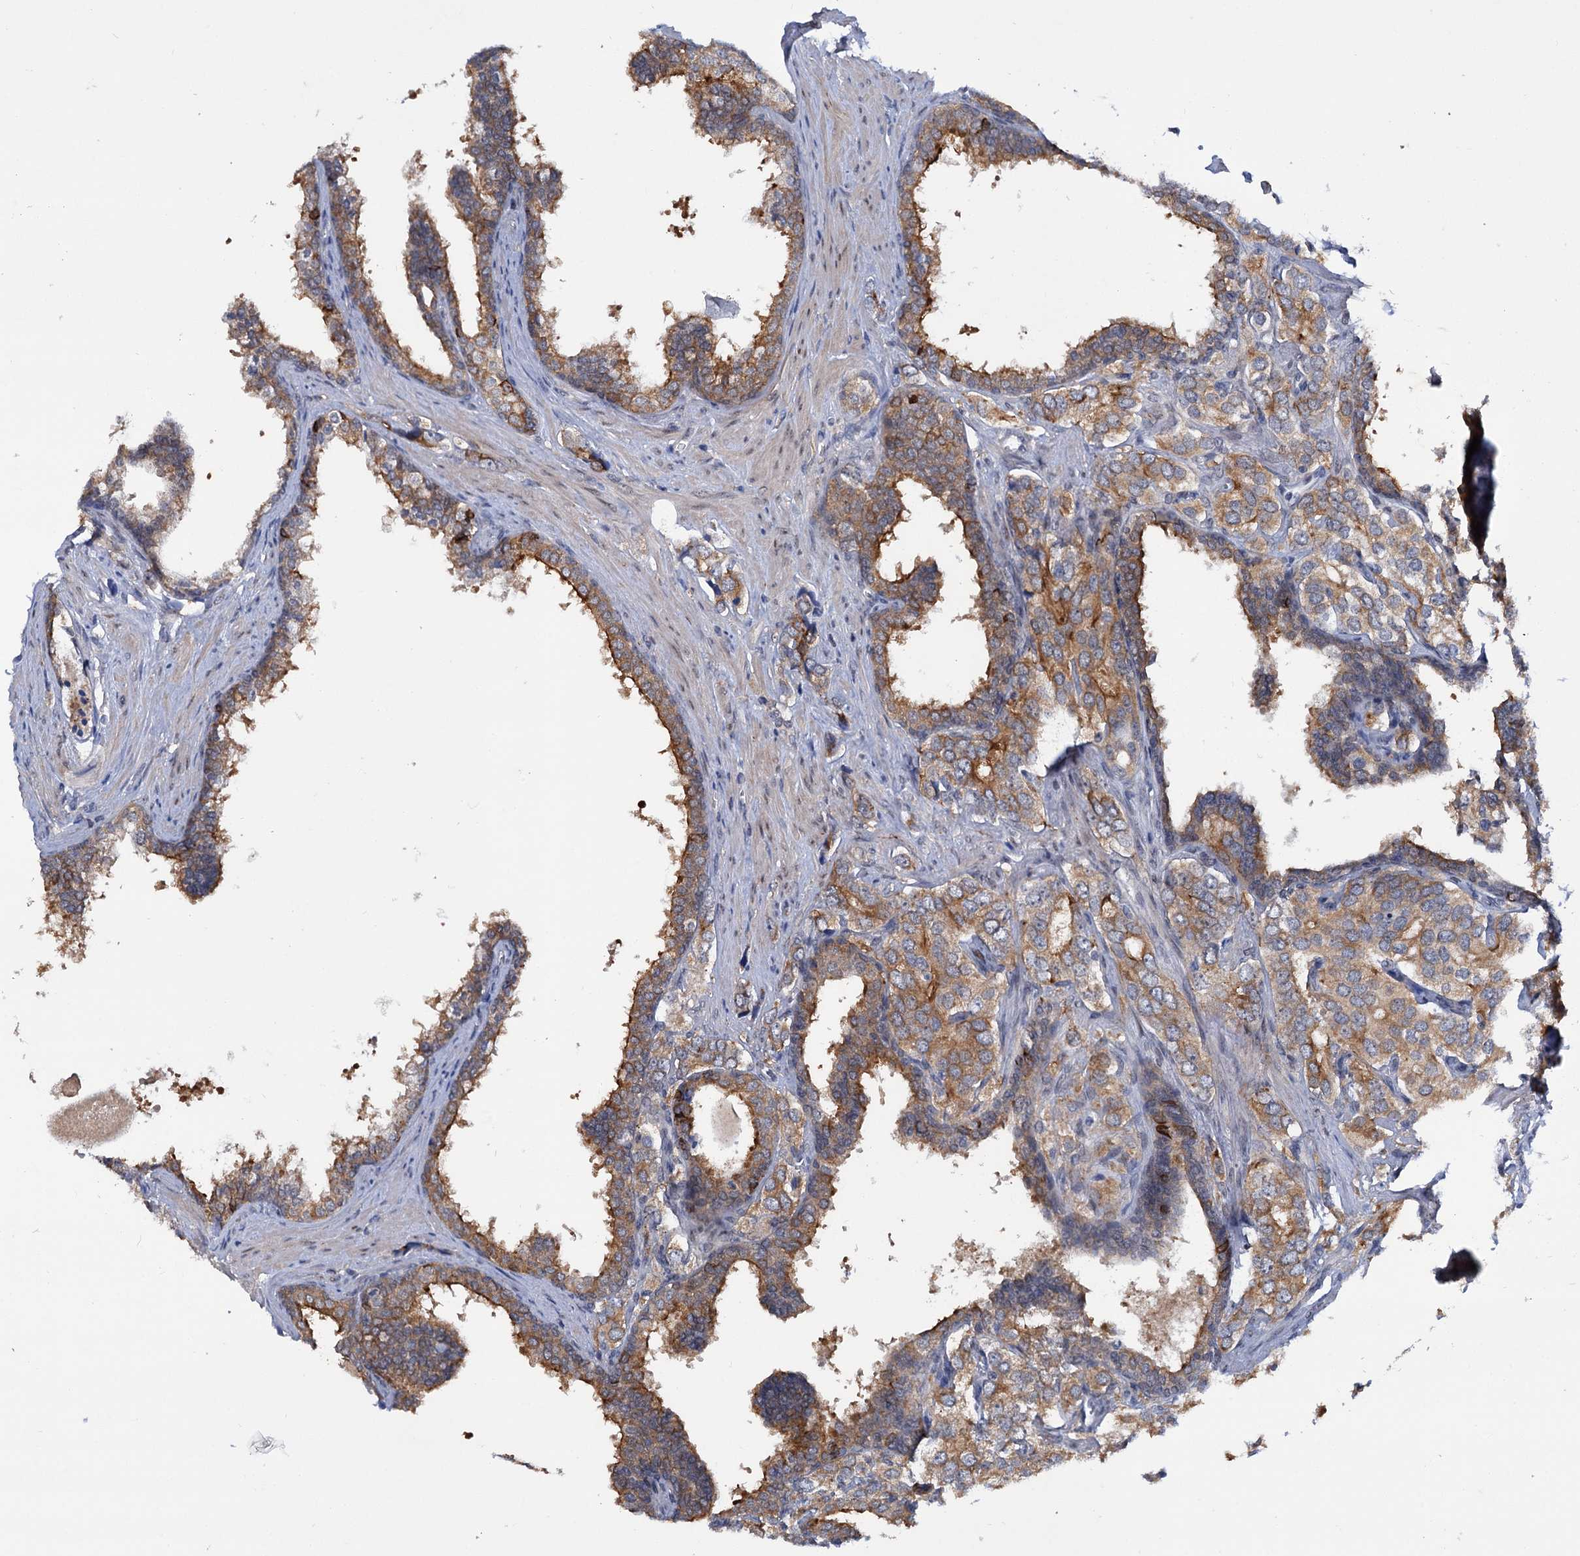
{"staining": {"intensity": "moderate", "quantity": ">75%", "location": "cytoplasmic/membranous"}, "tissue": "prostate cancer", "cell_type": "Tumor cells", "image_type": "cancer", "snomed": [{"axis": "morphology", "description": "Adenocarcinoma, High grade"}, {"axis": "topography", "description": "Prostate"}], "caption": "Tumor cells reveal medium levels of moderate cytoplasmic/membranous expression in approximately >75% of cells in high-grade adenocarcinoma (prostate). (IHC, brightfield microscopy, high magnification).", "gene": "MID1IP1", "patient": {"sex": "male", "age": 66}}